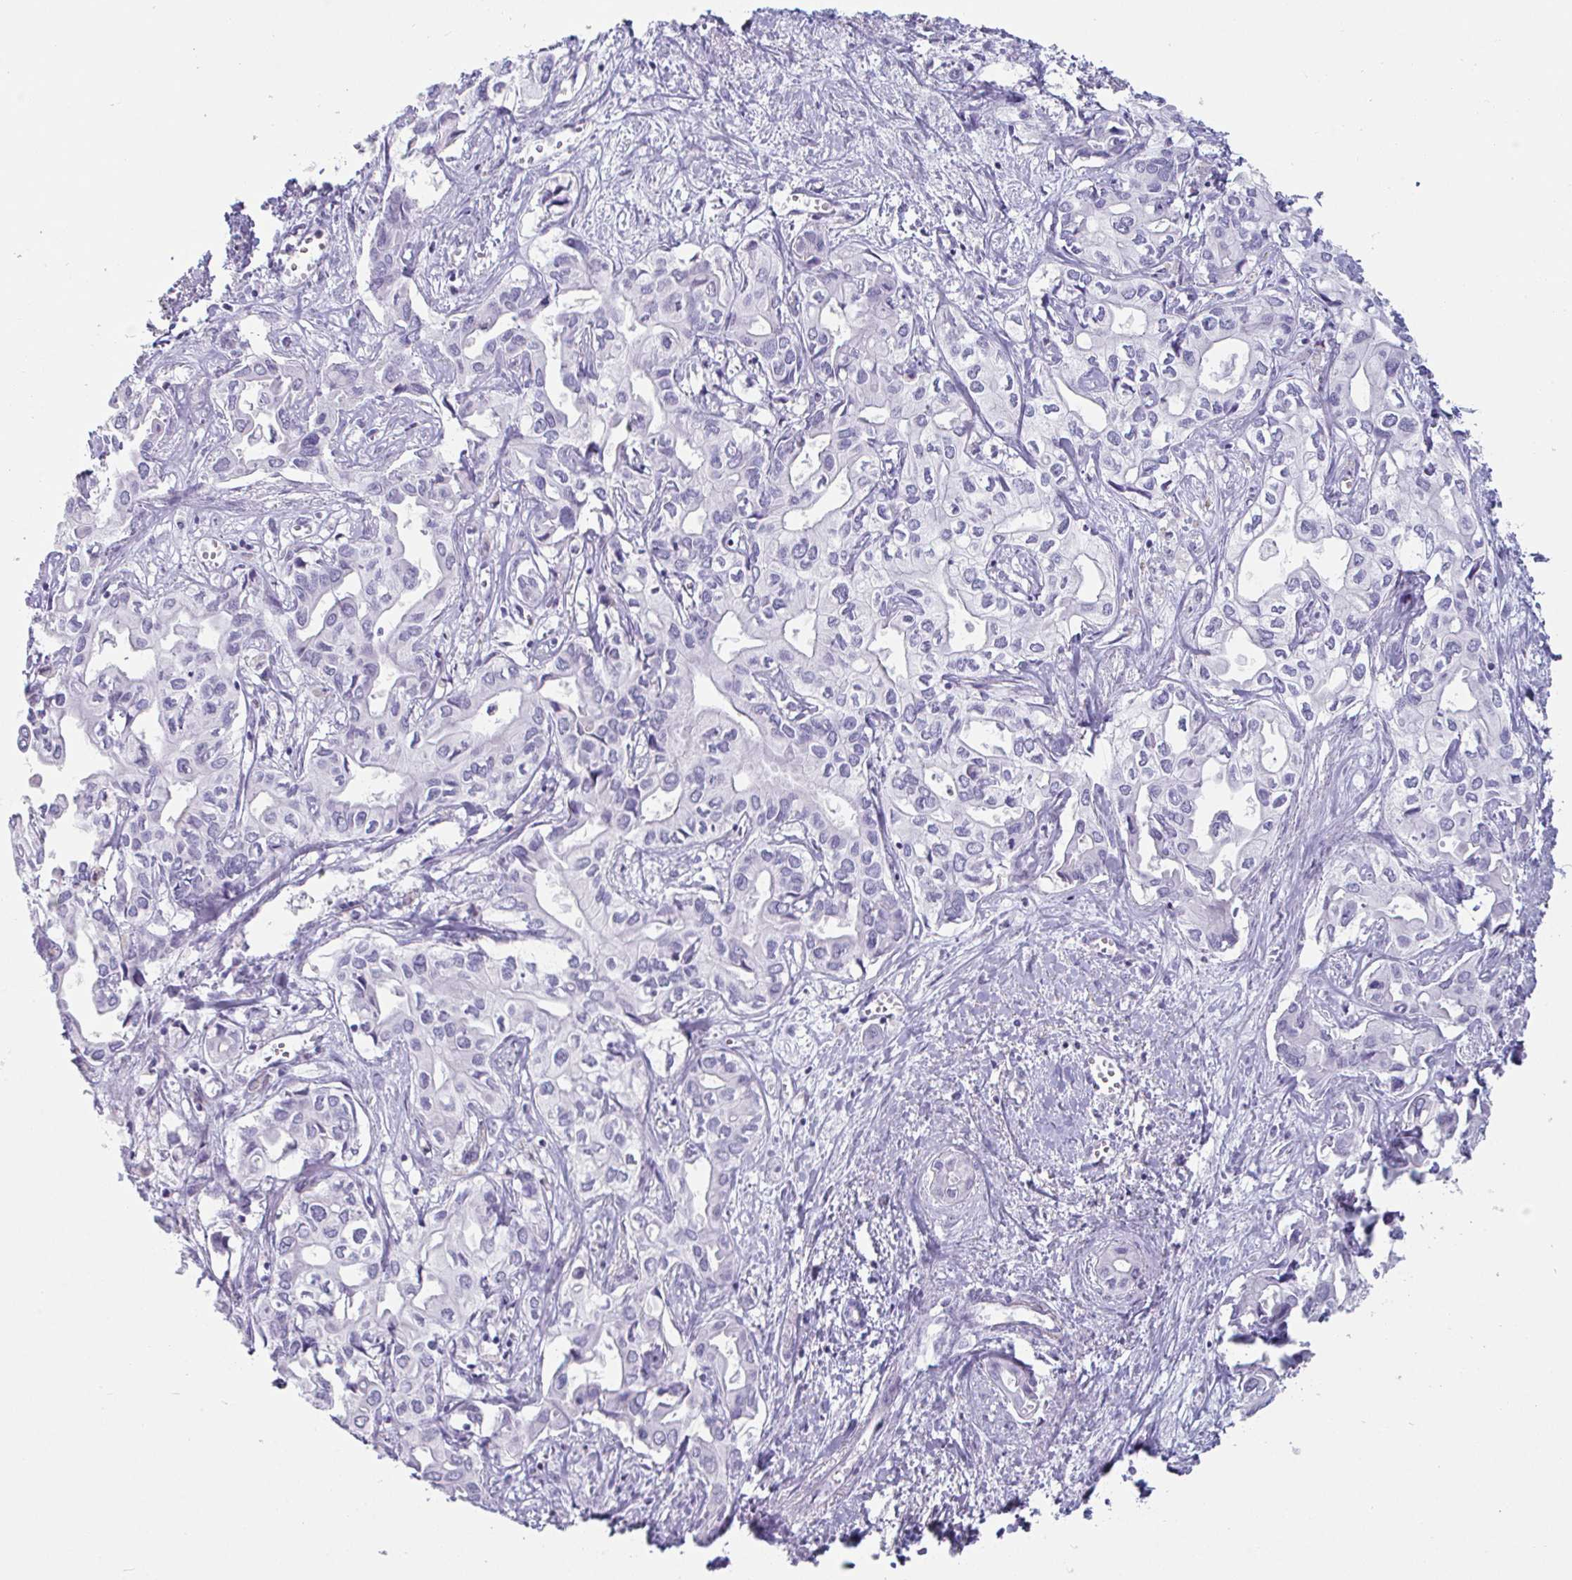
{"staining": {"intensity": "negative", "quantity": "none", "location": "none"}, "tissue": "liver cancer", "cell_type": "Tumor cells", "image_type": "cancer", "snomed": [{"axis": "morphology", "description": "Cholangiocarcinoma"}, {"axis": "topography", "description": "Liver"}], "caption": "DAB immunohistochemical staining of human liver cholangiocarcinoma displays no significant expression in tumor cells.", "gene": "CREG2", "patient": {"sex": "female", "age": 64}}